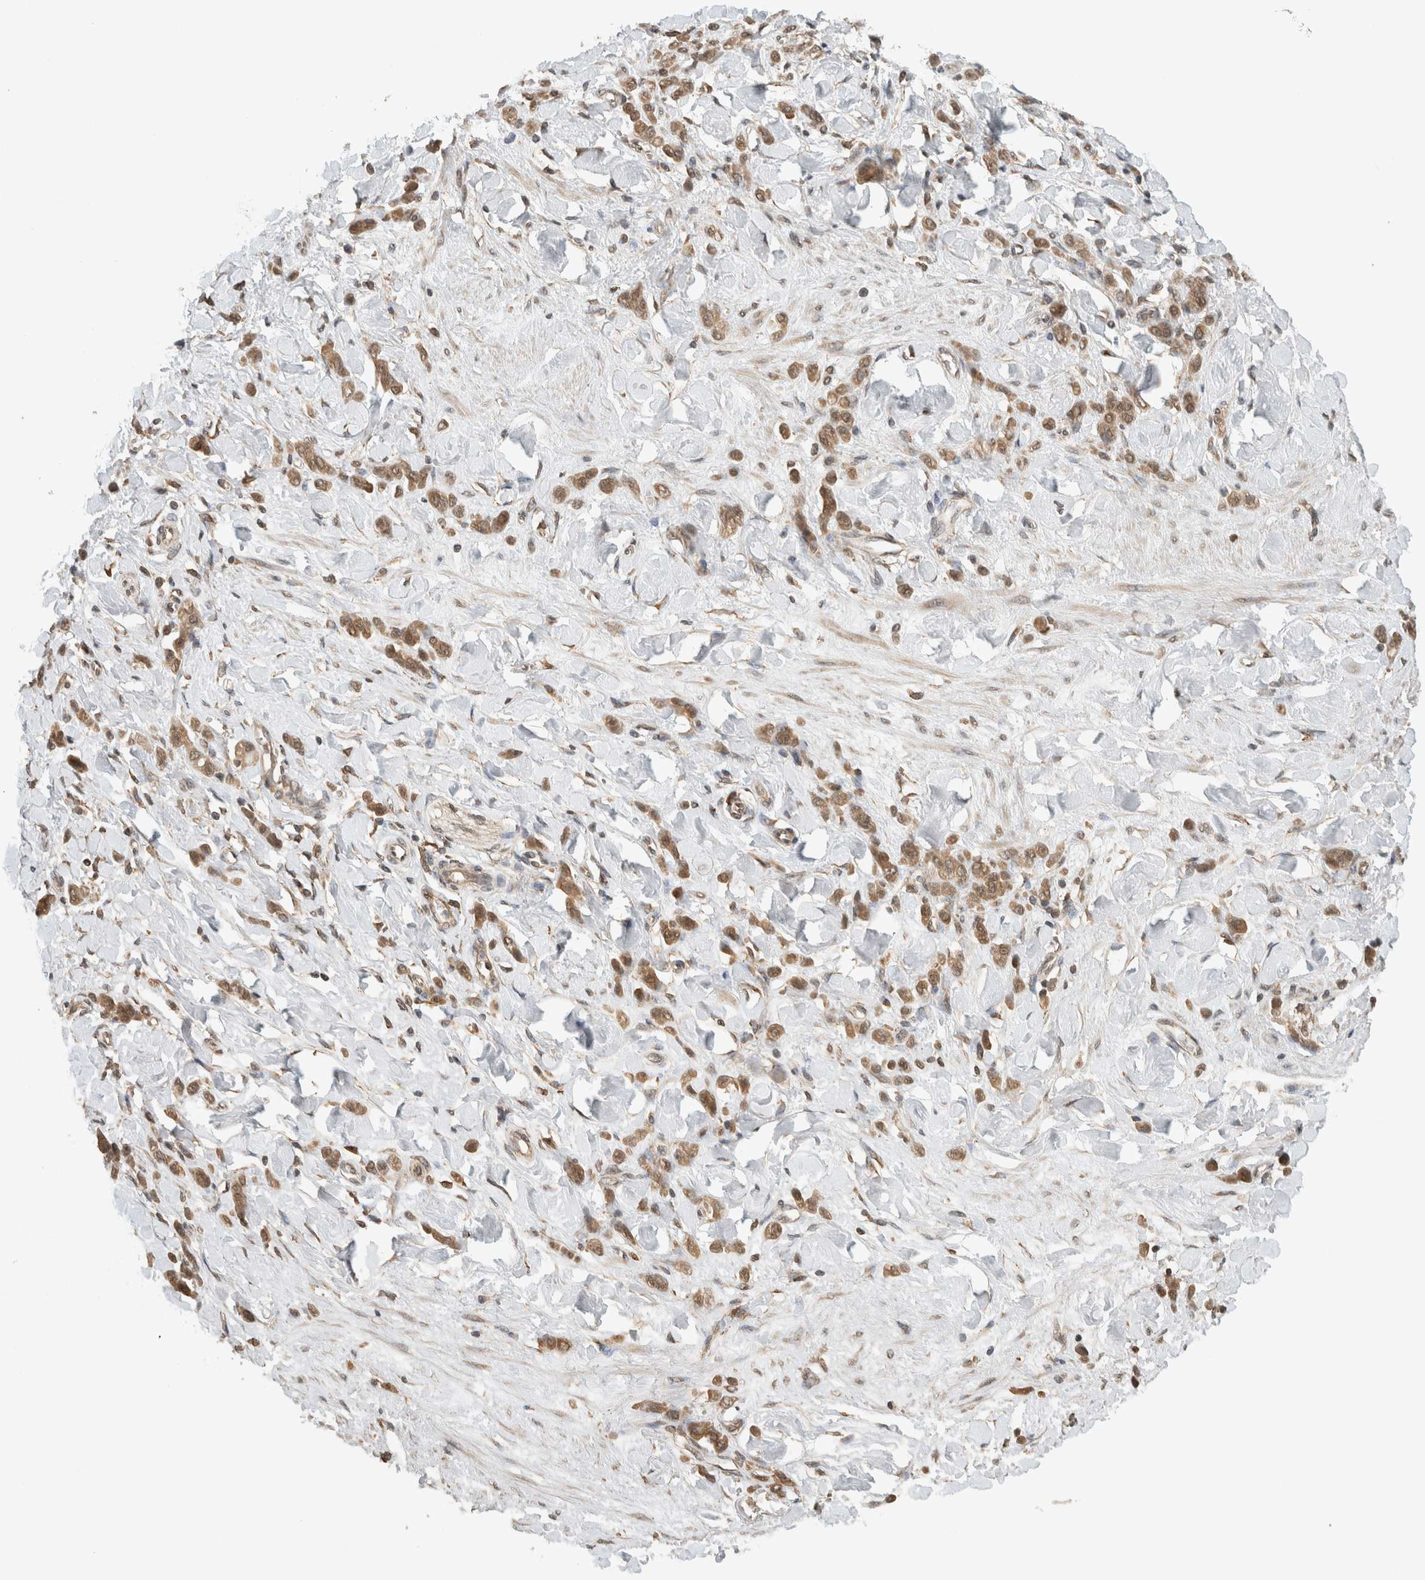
{"staining": {"intensity": "moderate", "quantity": ">75%", "location": "cytoplasmic/membranous,nuclear"}, "tissue": "stomach cancer", "cell_type": "Tumor cells", "image_type": "cancer", "snomed": [{"axis": "morphology", "description": "Normal tissue, NOS"}, {"axis": "morphology", "description": "Adenocarcinoma, NOS"}, {"axis": "topography", "description": "Stomach"}], "caption": "Adenocarcinoma (stomach) stained with a brown dye reveals moderate cytoplasmic/membranous and nuclear positive staining in about >75% of tumor cells.", "gene": "C1orf21", "patient": {"sex": "male", "age": 82}}